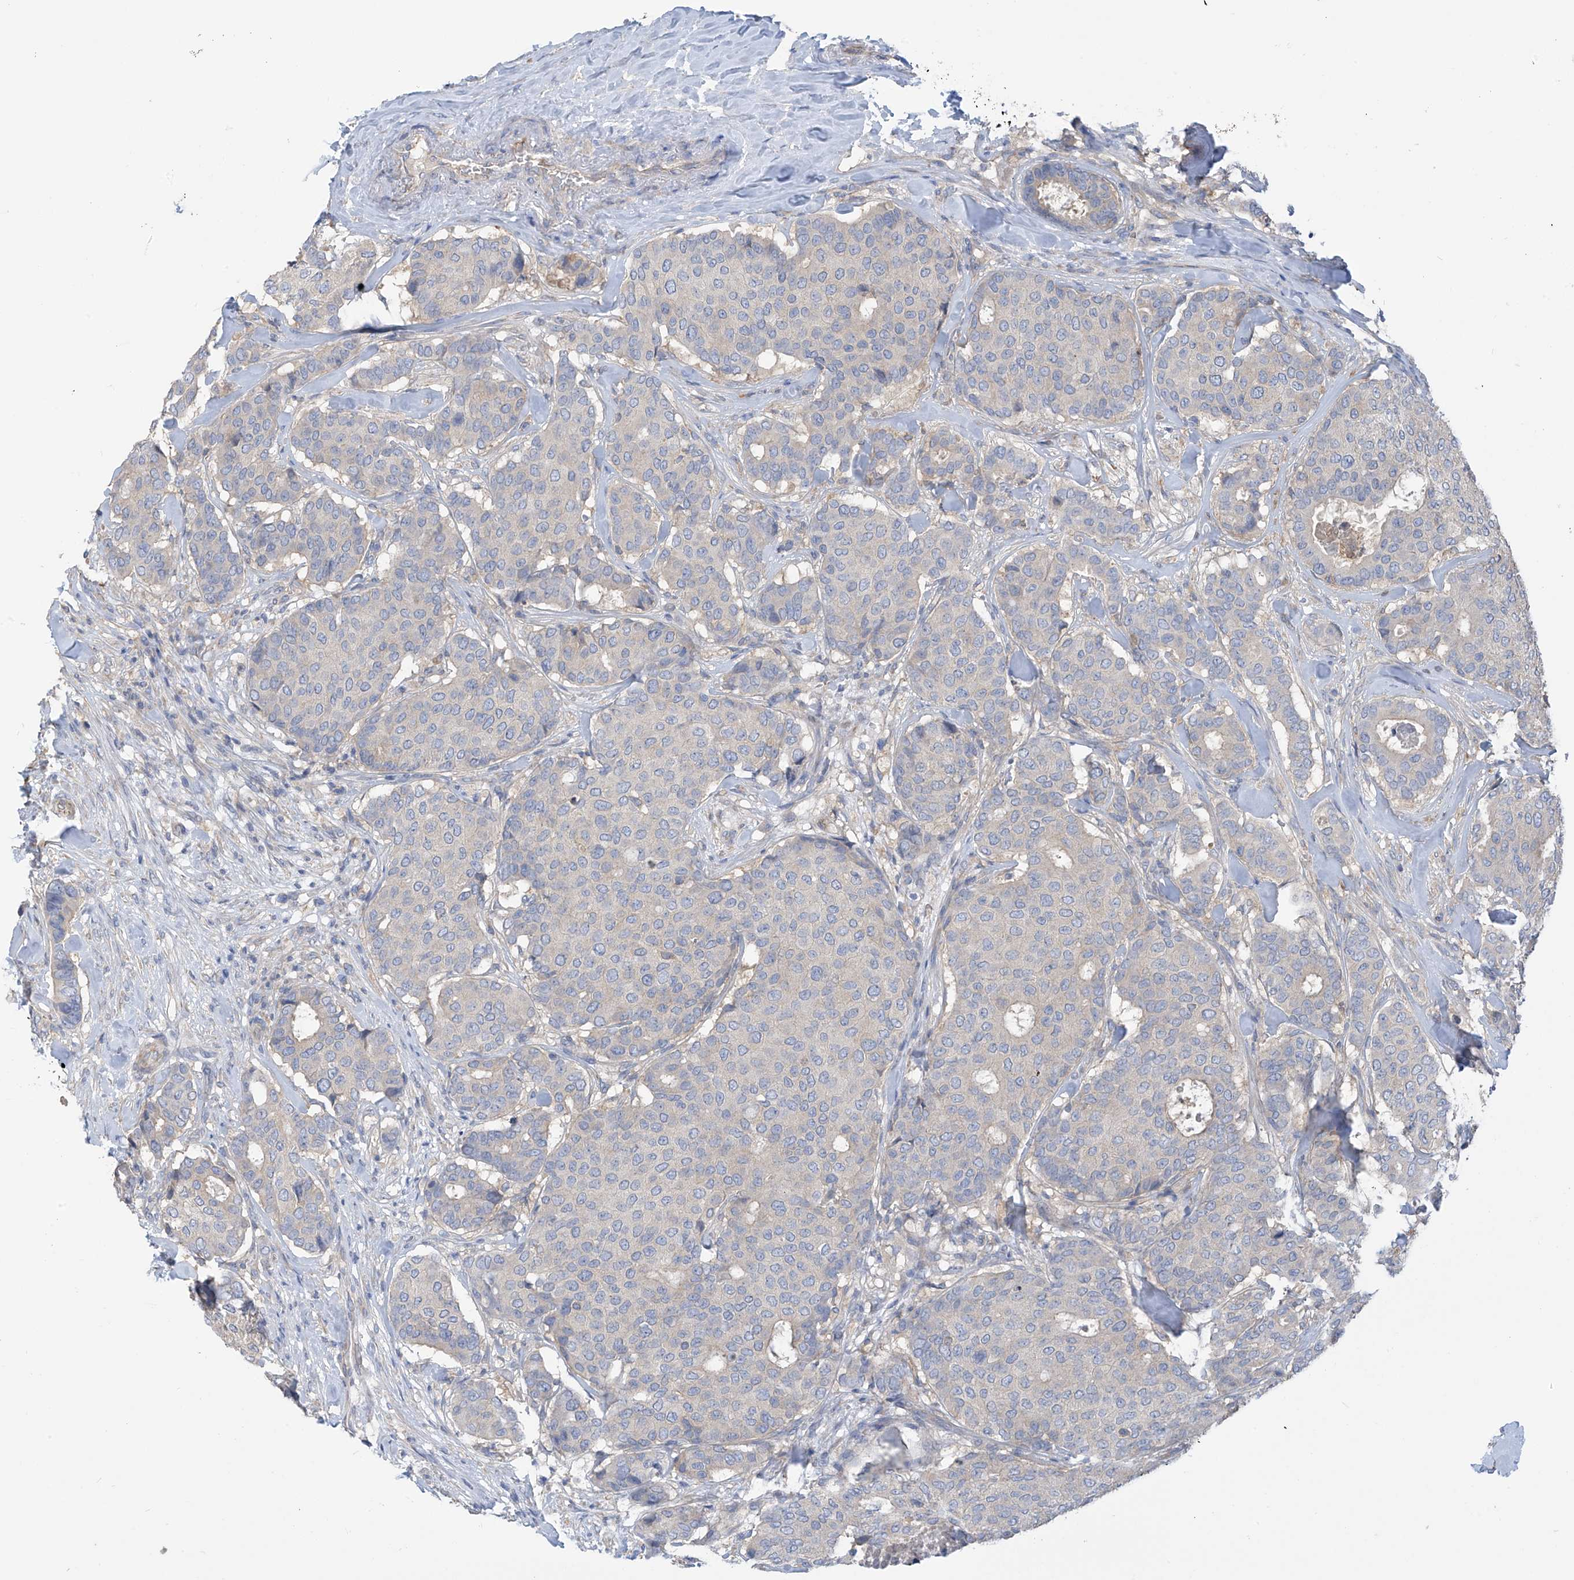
{"staining": {"intensity": "negative", "quantity": "none", "location": "none"}, "tissue": "breast cancer", "cell_type": "Tumor cells", "image_type": "cancer", "snomed": [{"axis": "morphology", "description": "Duct carcinoma"}, {"axis": "topography", "description": "Breast"}], "caption": "This is an immunohistochemistry (IHC) image of infiltrating ductal carcinoma (breast). There is no positivity in tumor cells.", "gene": "PHACTR4", "patient": {"sex": "female", "age": 75}}